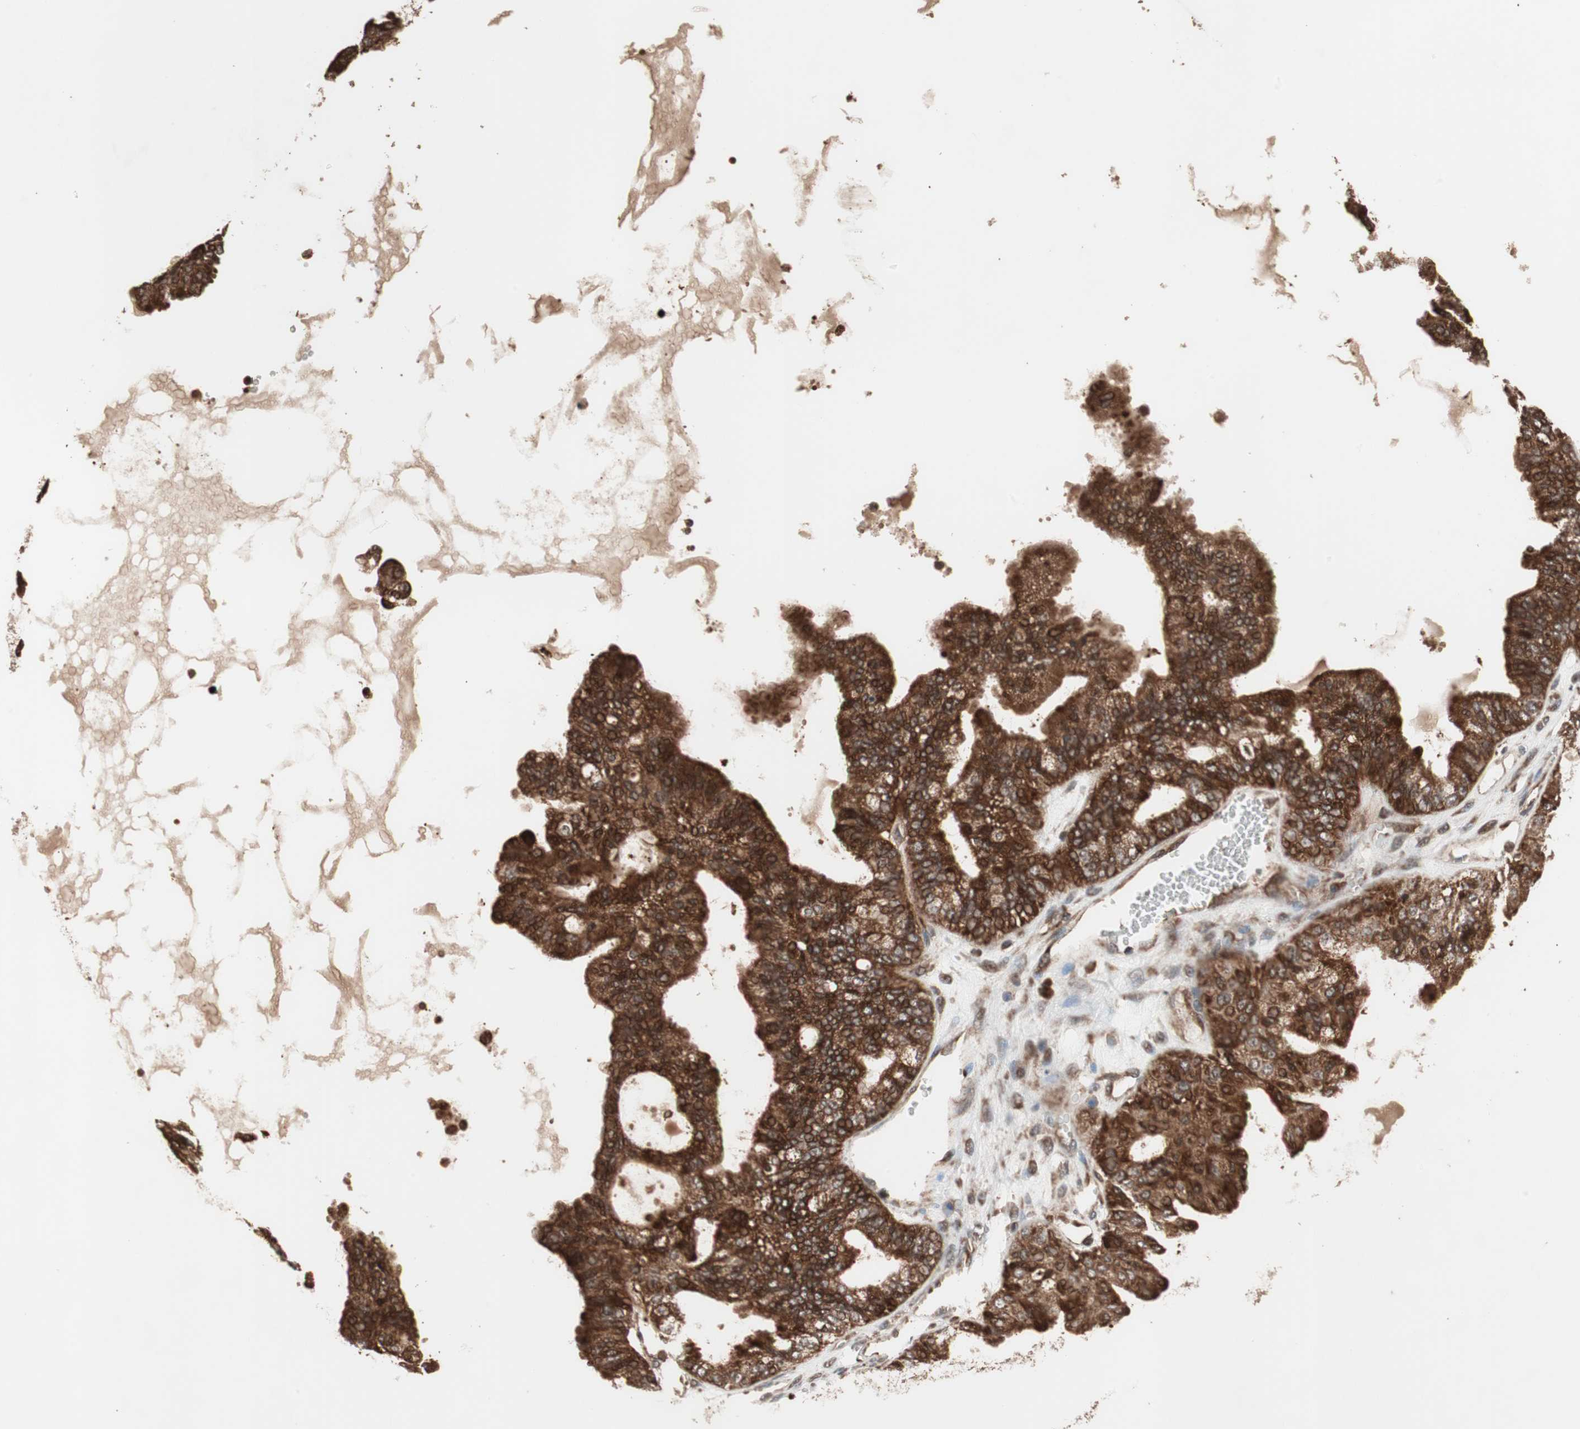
{"staining": {"intensity": "strong", "quantity": ">75%", "location": "cytoplasmic/membranous"}, "tissue": "ovarian cancer", "cell_type": "Tumor cells", "image_type": "cancer", "snomed": [{"axis": "morphology", "description": "Carcinoma, NOS"}, {"axis": "morphology", "description": "Carcinoma, endometroid"}, {"axis": "topography", "description": "Ovary"}], "caption": "The immunohistochemical stain shows strong cytoplasmic/membranous expression in tumor cells of ovarian endometroid carcinoma tissue.", "gene": "RAB1A", "patient": {"sex": "female", "age": 50}}